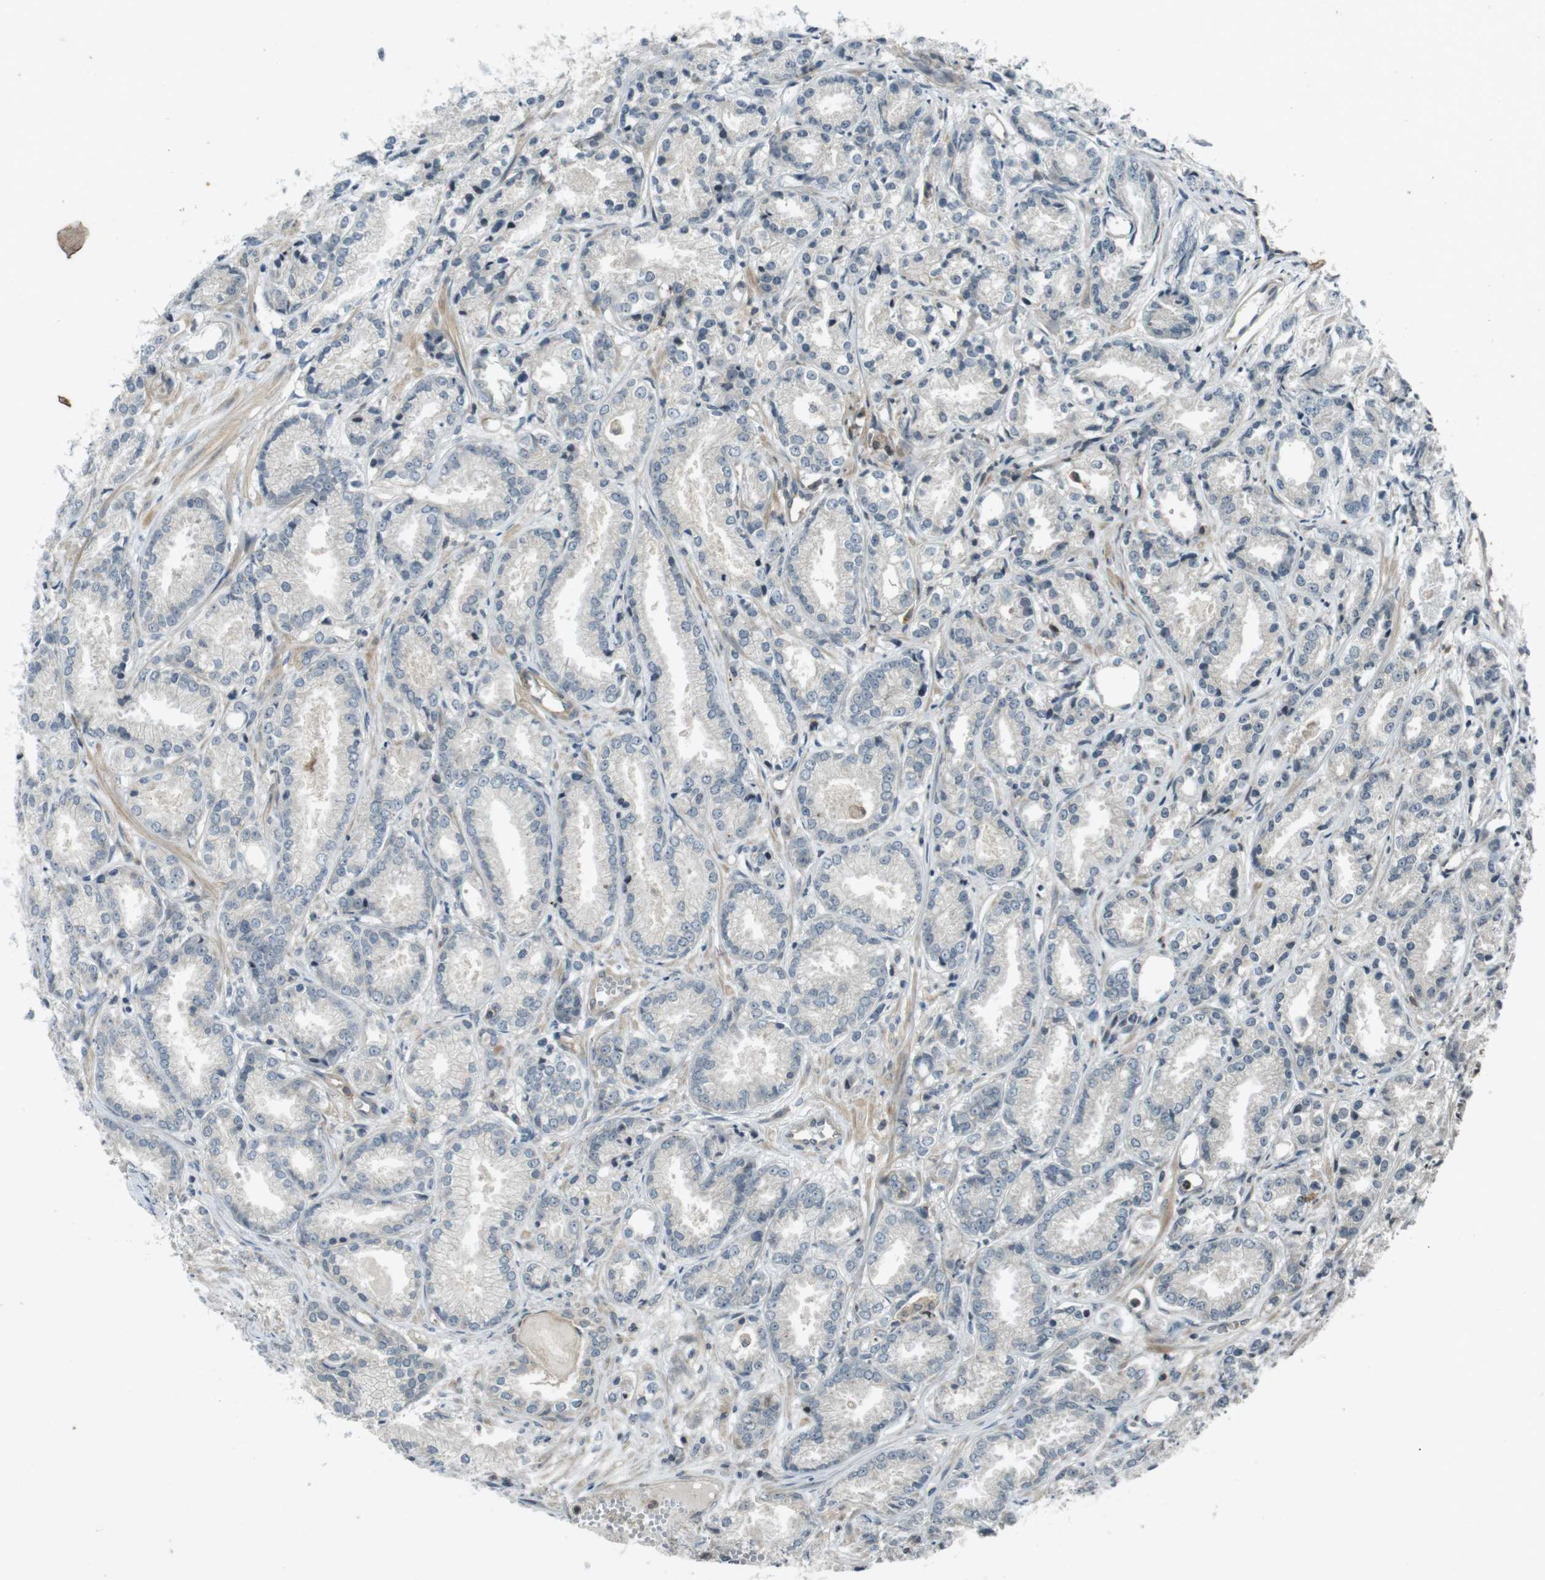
{"staining": {"intensity": "negative", "quantity": "none", "location": "none"}, "tissue": "prostate cancer", "cell_type": "Tumor cells", "image_type": "cancer", "snomed": [{"axis": "morphology", "description": "Adenocarcinoma, Low grade"}, {"axis": "topography", "description": "Prostate"}], "caption": "Immunohistochemical staining of human prostate cancer (adenocarcinoma (low-grade)) shows no significant expression in tumor cells.", "gene": "ZYX", "patient": {"sex": "male", "age": 72}}